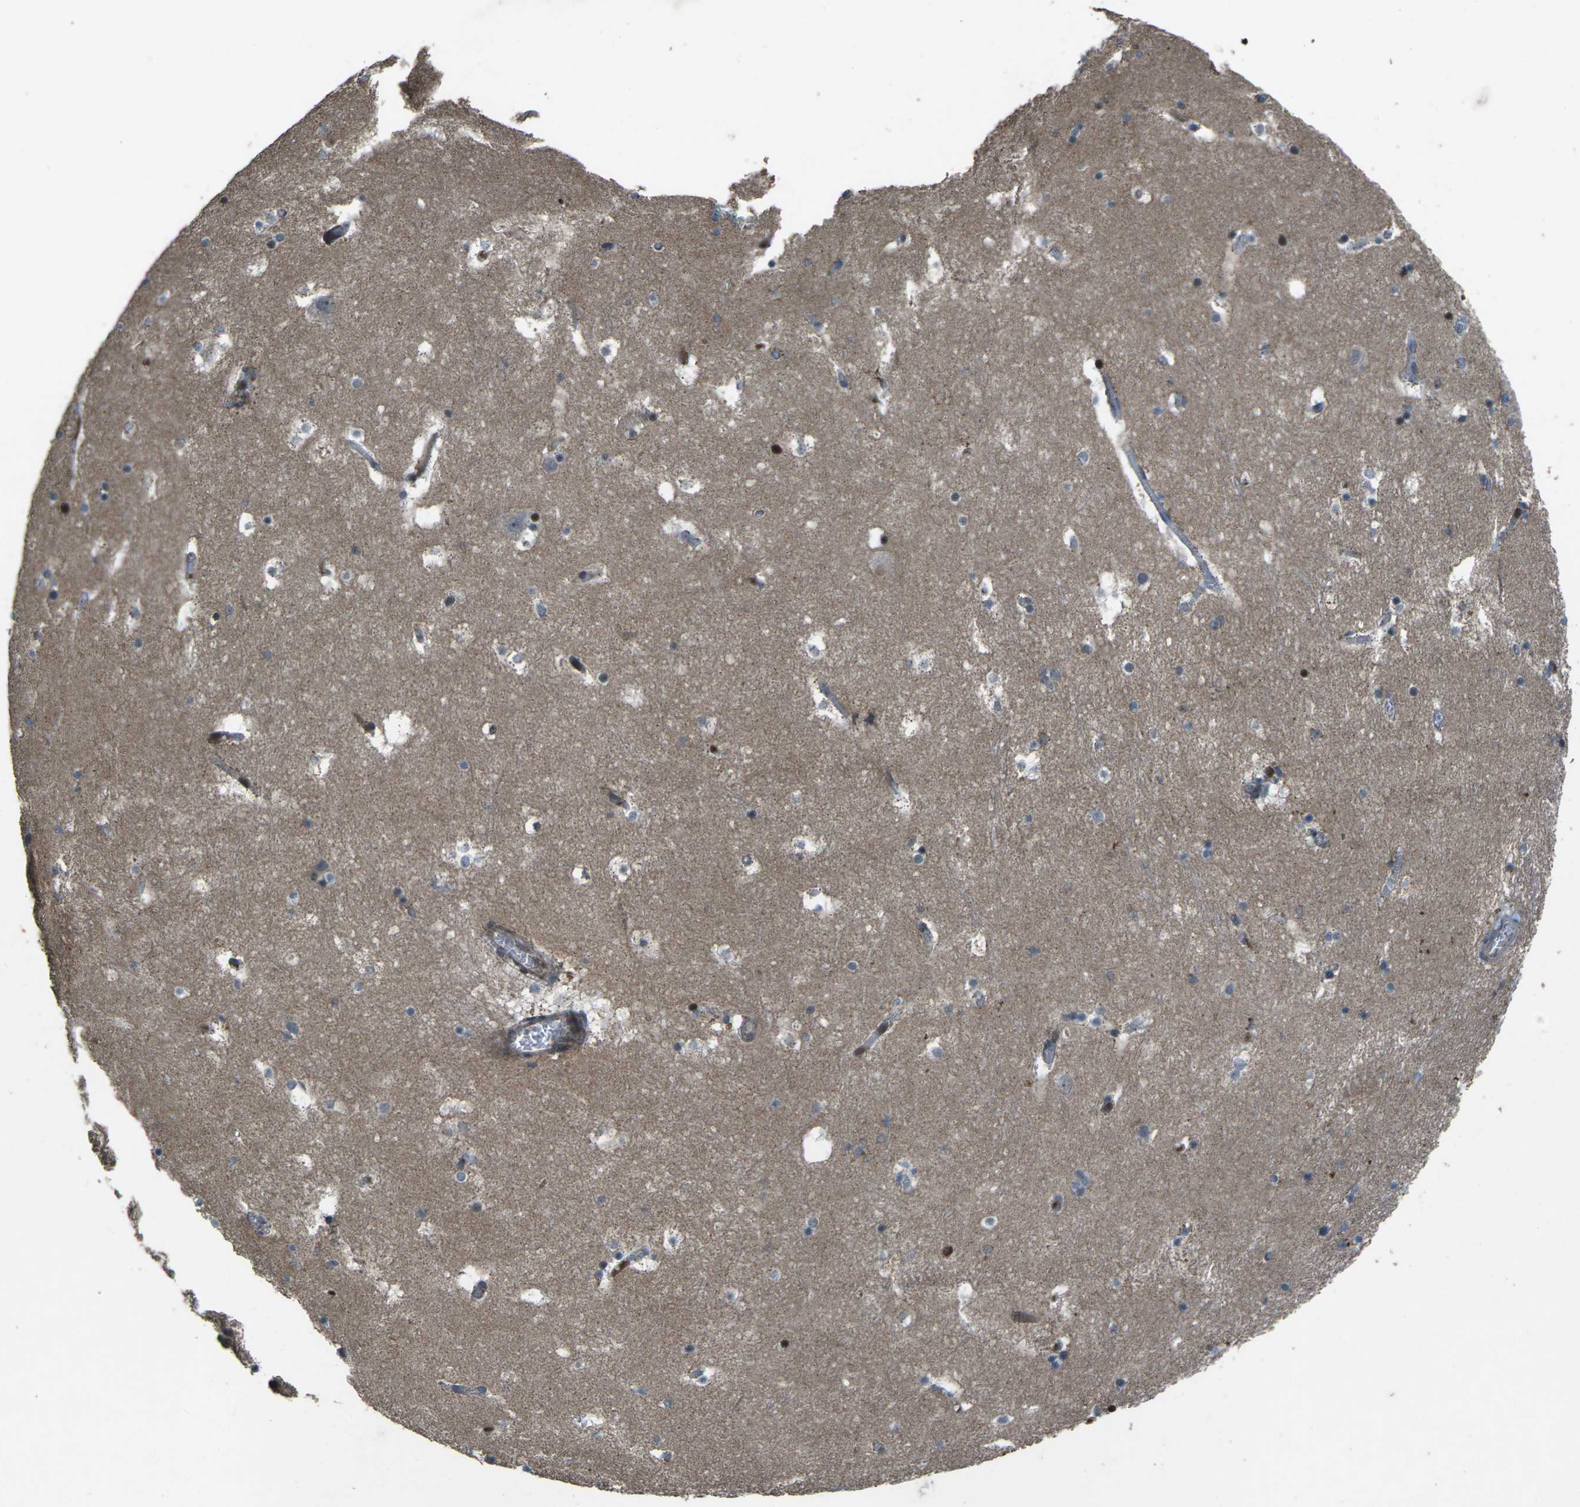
{"staining": {"intensity": "weak", "quantity": "25%-75%", "location": "cytoplasmic/membranous"}, "tissue": "hippocampus", "cell_type": "Glial cells", "image_type": "normal", "snomed": [{"axis": "morphology", "description": "Normal tissue, NOS"}, {"axis": "topography", "description": "Hippocampus"}], "caption": "Benign hippocampus exhibits weak cytoplasmic/membranous expression in about 25%-75% of glial cells.", "gene": "EDNRA", "patient": {"sex": "male", "age": 45}}